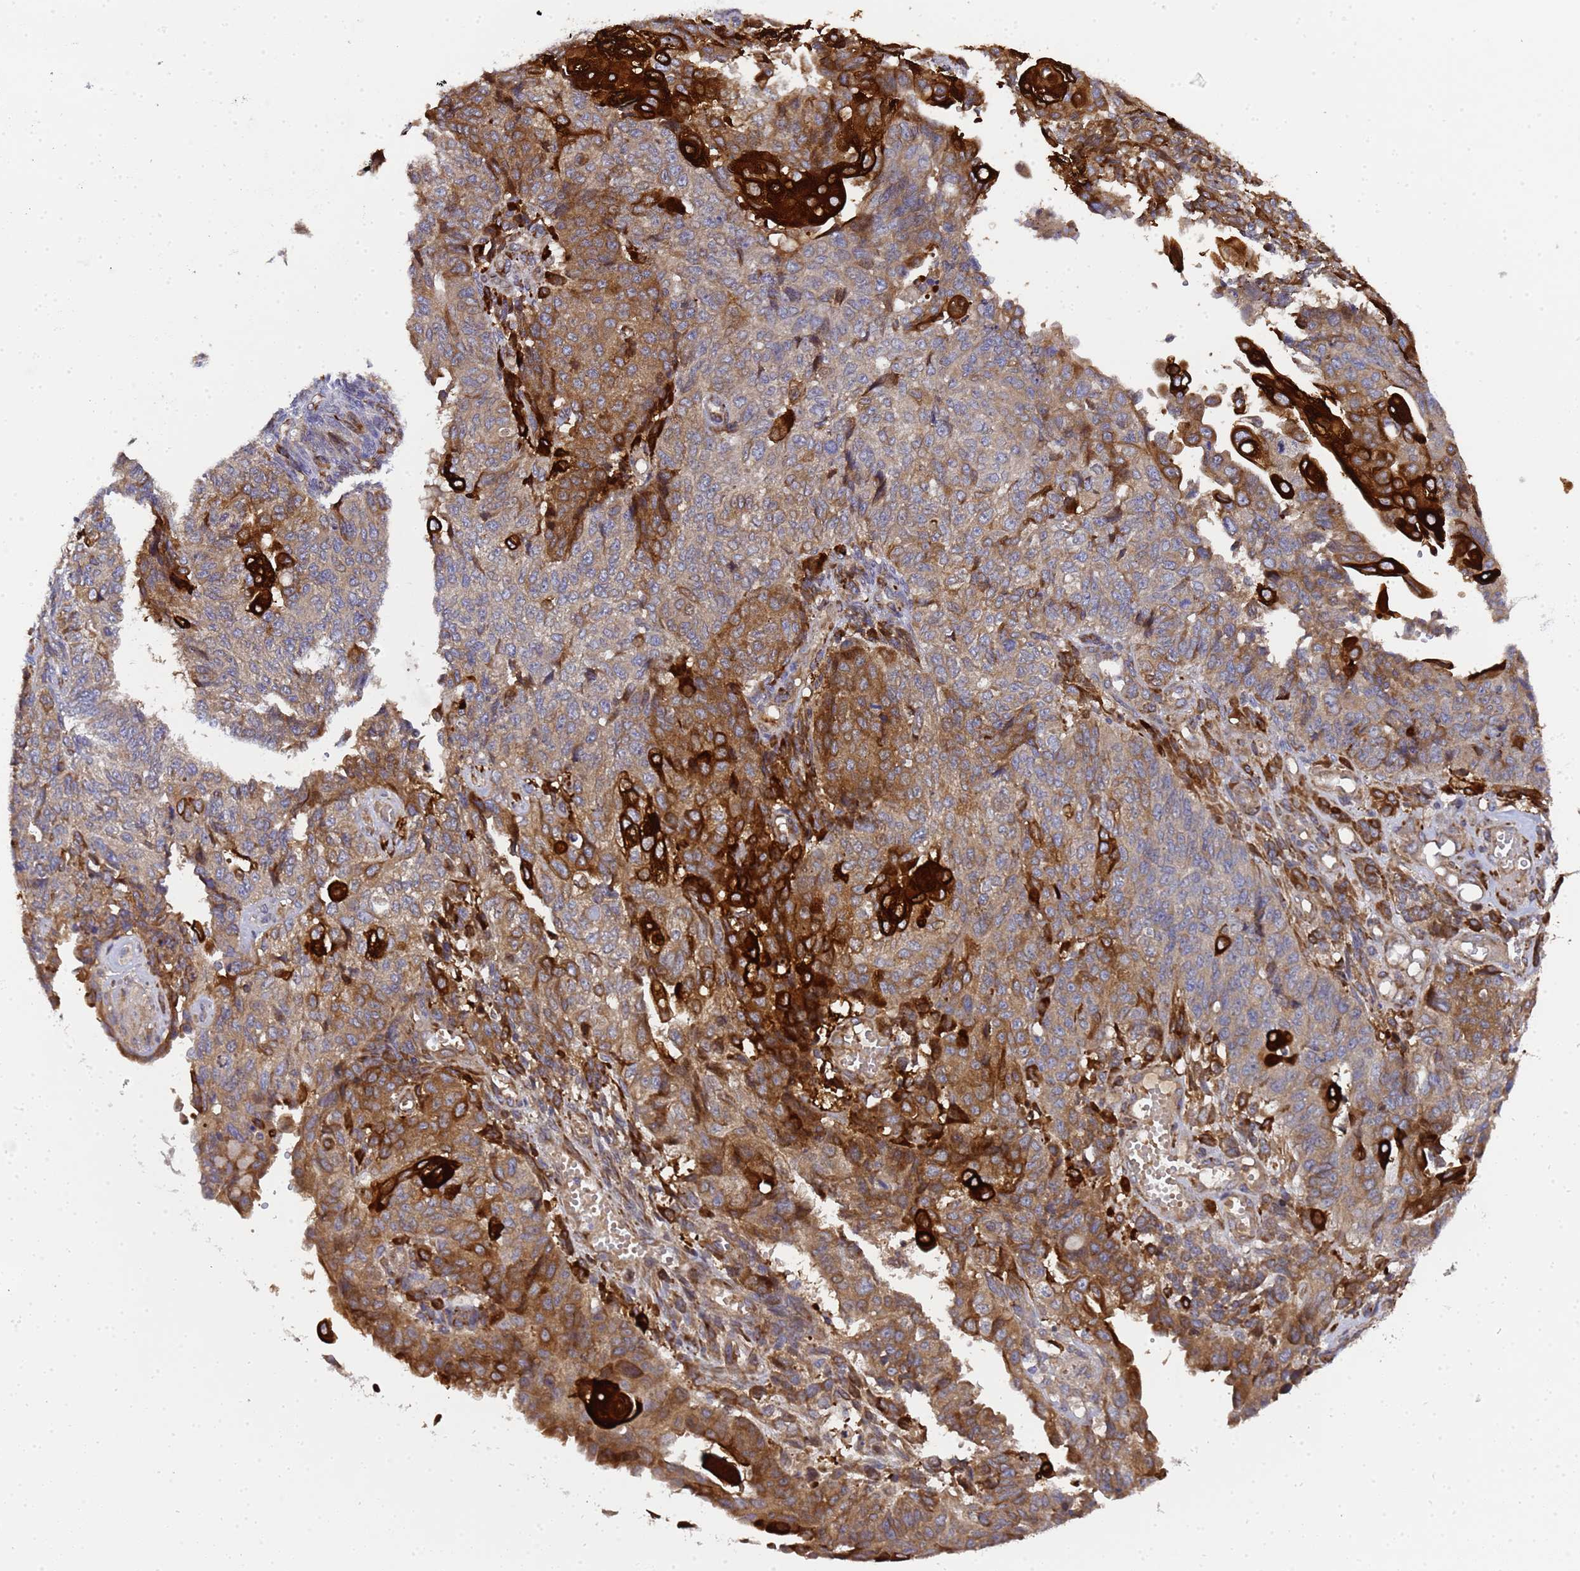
{"staining": {"intensity": "strong", "quantity": "25%-75%", "location": "cytoplasmic/membranous"}, "tissue": "endometrial cancer", "cell_type": "Tumor cells", "image_type": "cancer", "snomed": [{"axis": "morphology", "description": "Adenocarcinoma, NOS"}, {"axis": "topography", "description": "Endometrium"}], "caption": "Protein expression analysis of endometrial cancer (adenocarcinoma) displays strong cytoplasmic/membranous staining in approximately 25%-75% of tumor cells. The protein is stained brown, and the nuclei are stained in blue (DAB IHC with brightfield microscopy, high magnification).", "gene": "MOCS1", "patient": {"sex": "female", "age": 32}}